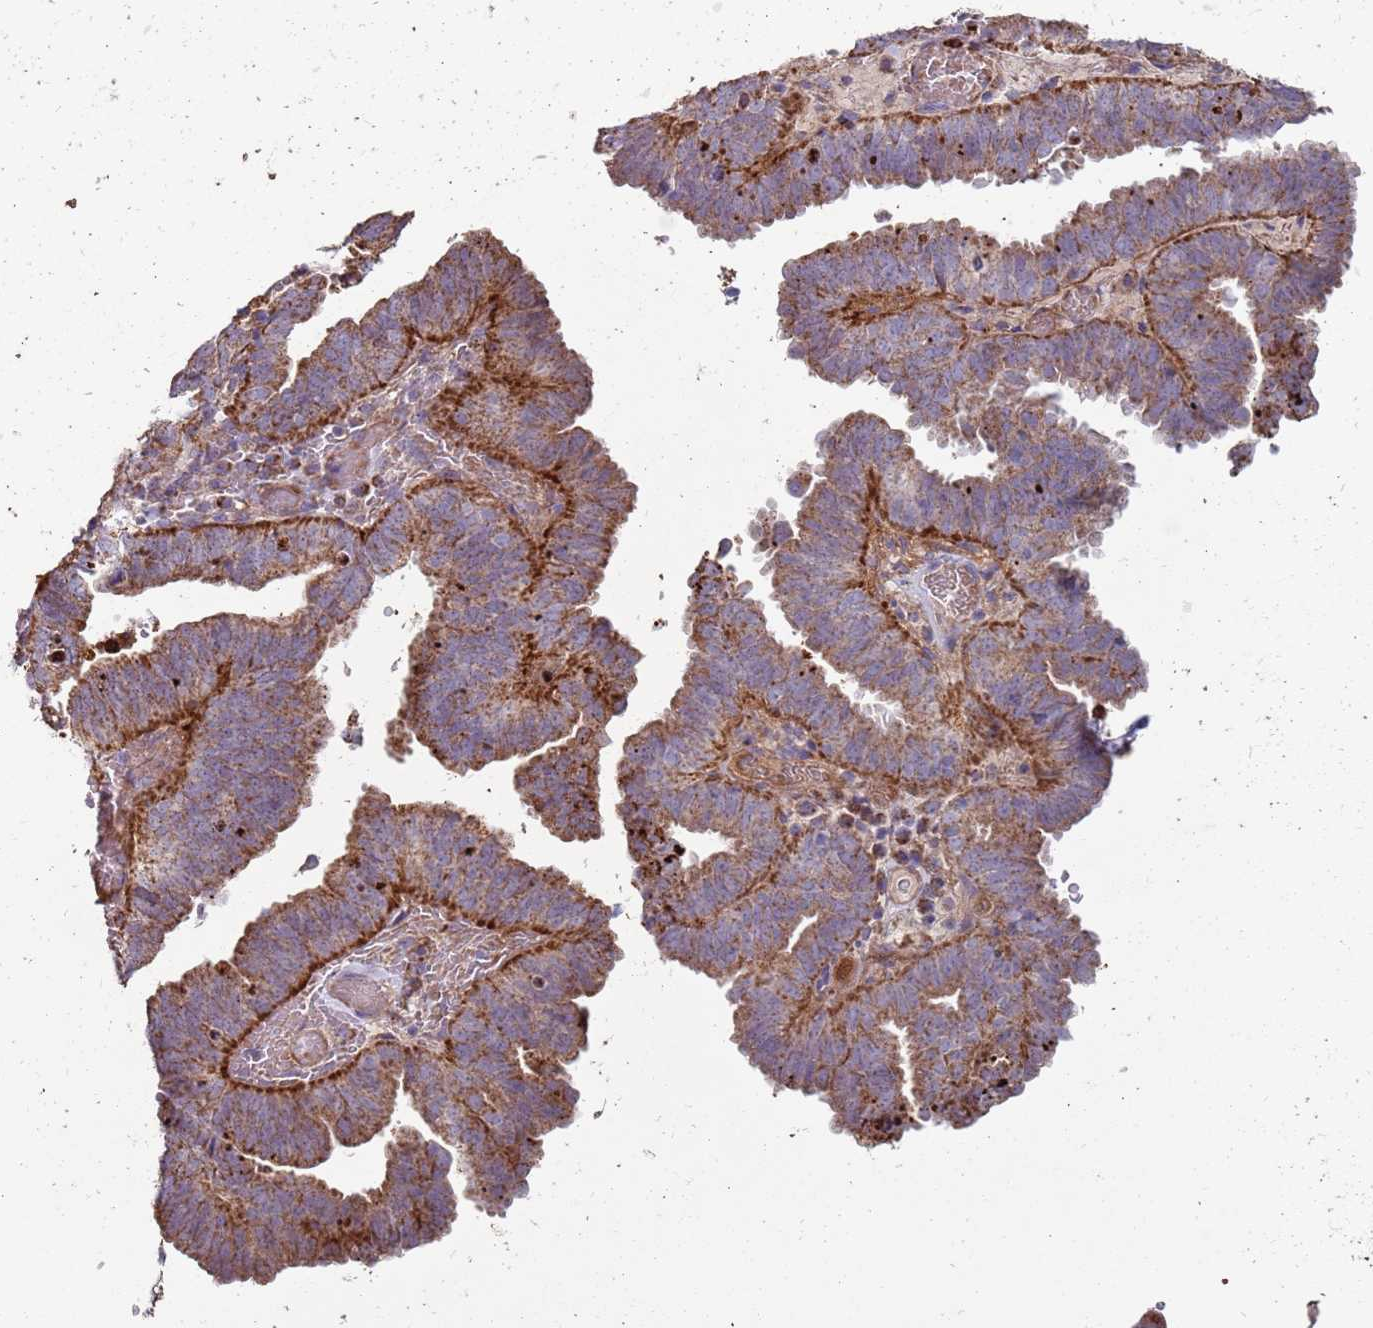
{"staining": {"intensity": "moderate", "quantity": ">75%", "location": "cytoplasmic/membranous"}, "tissue": "endometrial cancer", "cell_type": "Tumor cells", "image_type": "cancer", "snomed": [{"axis": "morphology", "description": "Adenocarcinoma, NOS"}, {"axis": "topography", "description": "Uterus"}], "caption": "Immunohistochemistry (IHC) micrograph of adenocarcinoma (endometrial) stained for a protein (brown), which exhibits medium levels of moderate cytoplasmic/membranous positivity in approximately >75% of tumor cells.", "gene": "FBXO33", "patient": {"sex": "female", "age": 77}}